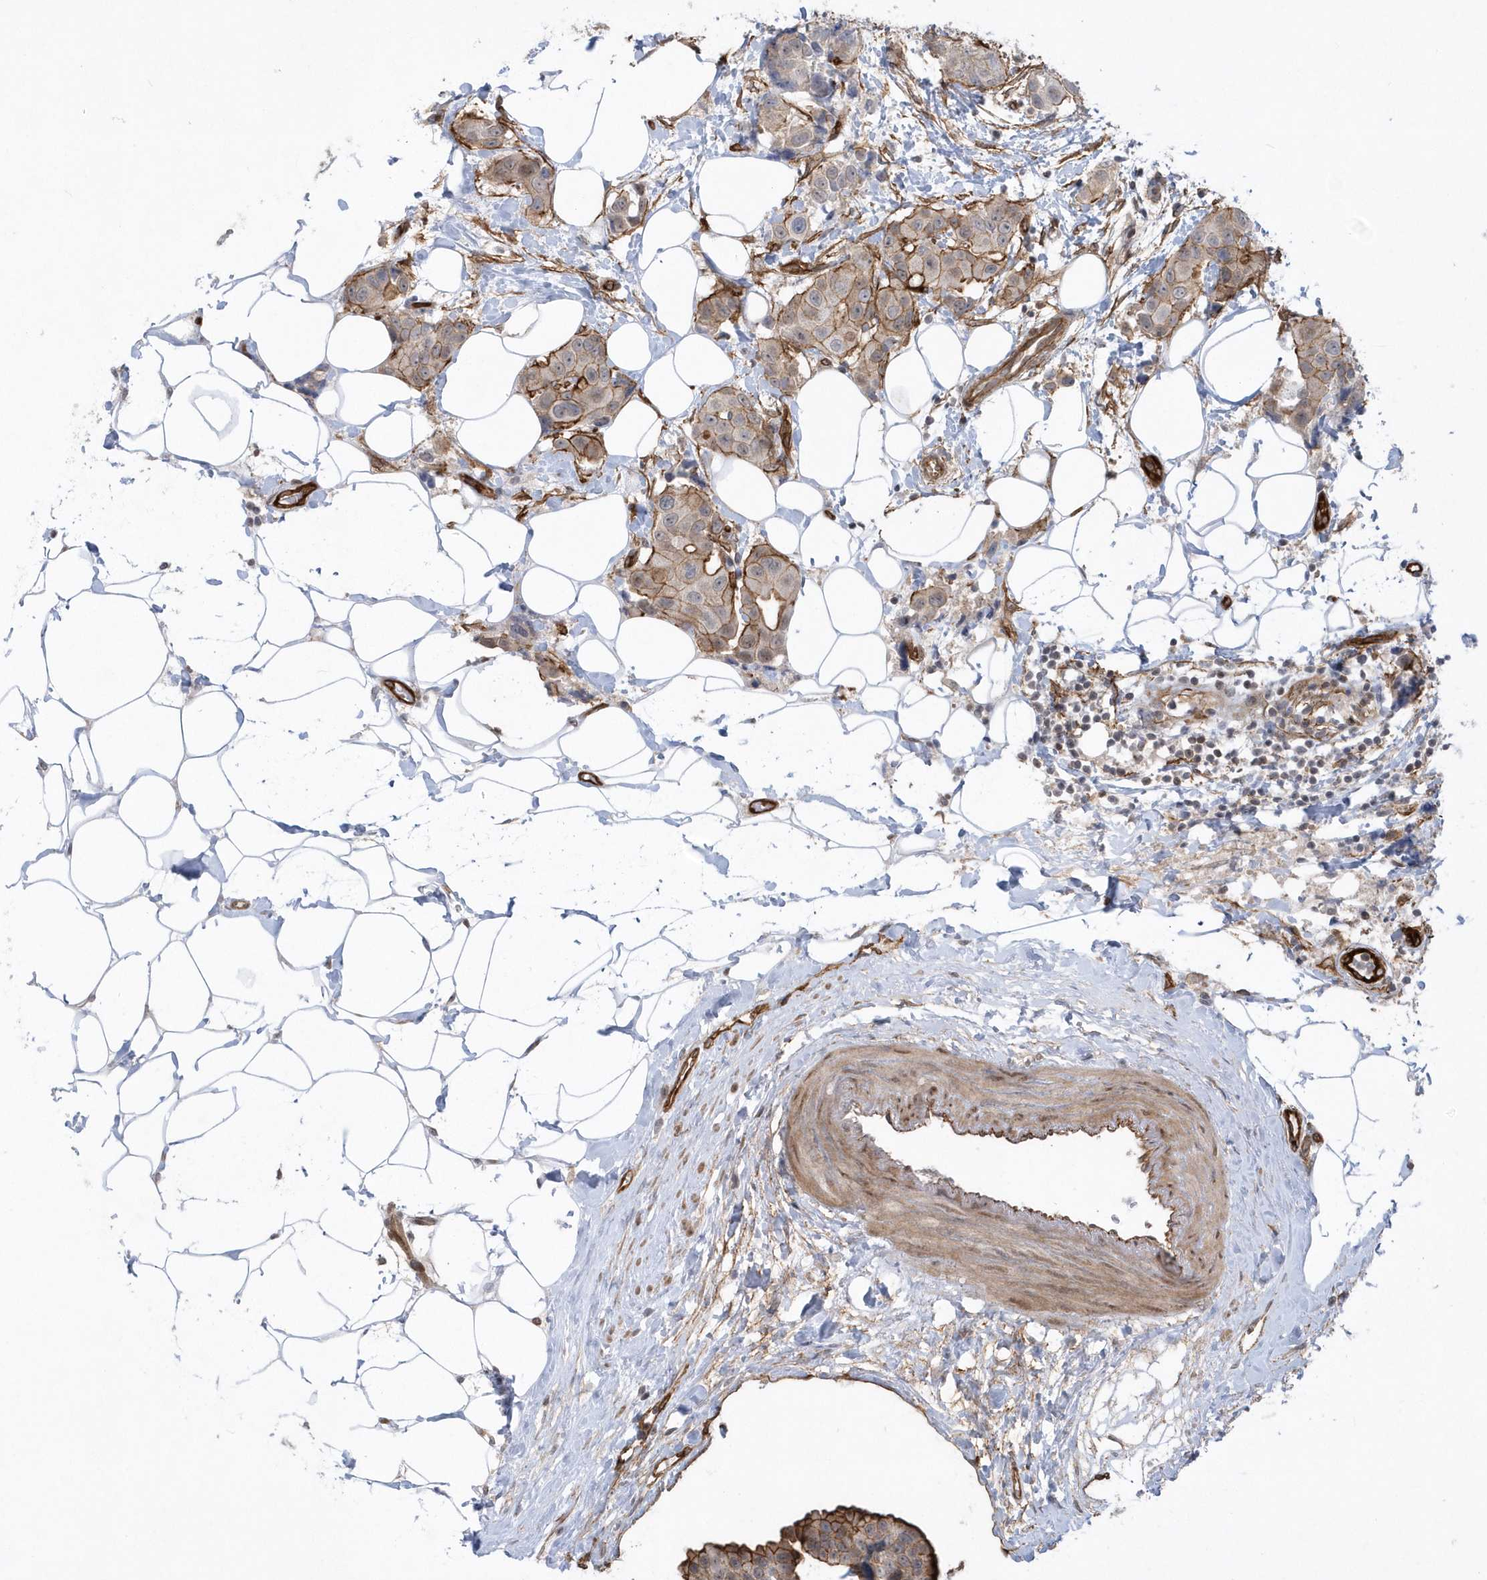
{"staining": {"intensity": "weak", "quantity": ">75%", "location": "cytoplasmic/membranous"}, "tissue": "breast cancer", "cell_type": "Tumor cells", "image_type": "cancer", "snomed": [{"axis": "morphology", "description": "Normal tissue, NOS"}, {"axis": "morphology", "description": "Duct carcinoma"}, {"axis": "topography", "description": "Breast"}], "caption": "Tumor cells show weak cytoplasmic/membranous positivity in approximately >75% of cells in breast cancer (intraductal carcinoma). (DAB (3,3'-diaminobenzidine) IHC, brown staining for protein, blue staining for nuclei).", "gene": "RAI14", "patient": {"sex": "female", "age": 39}}